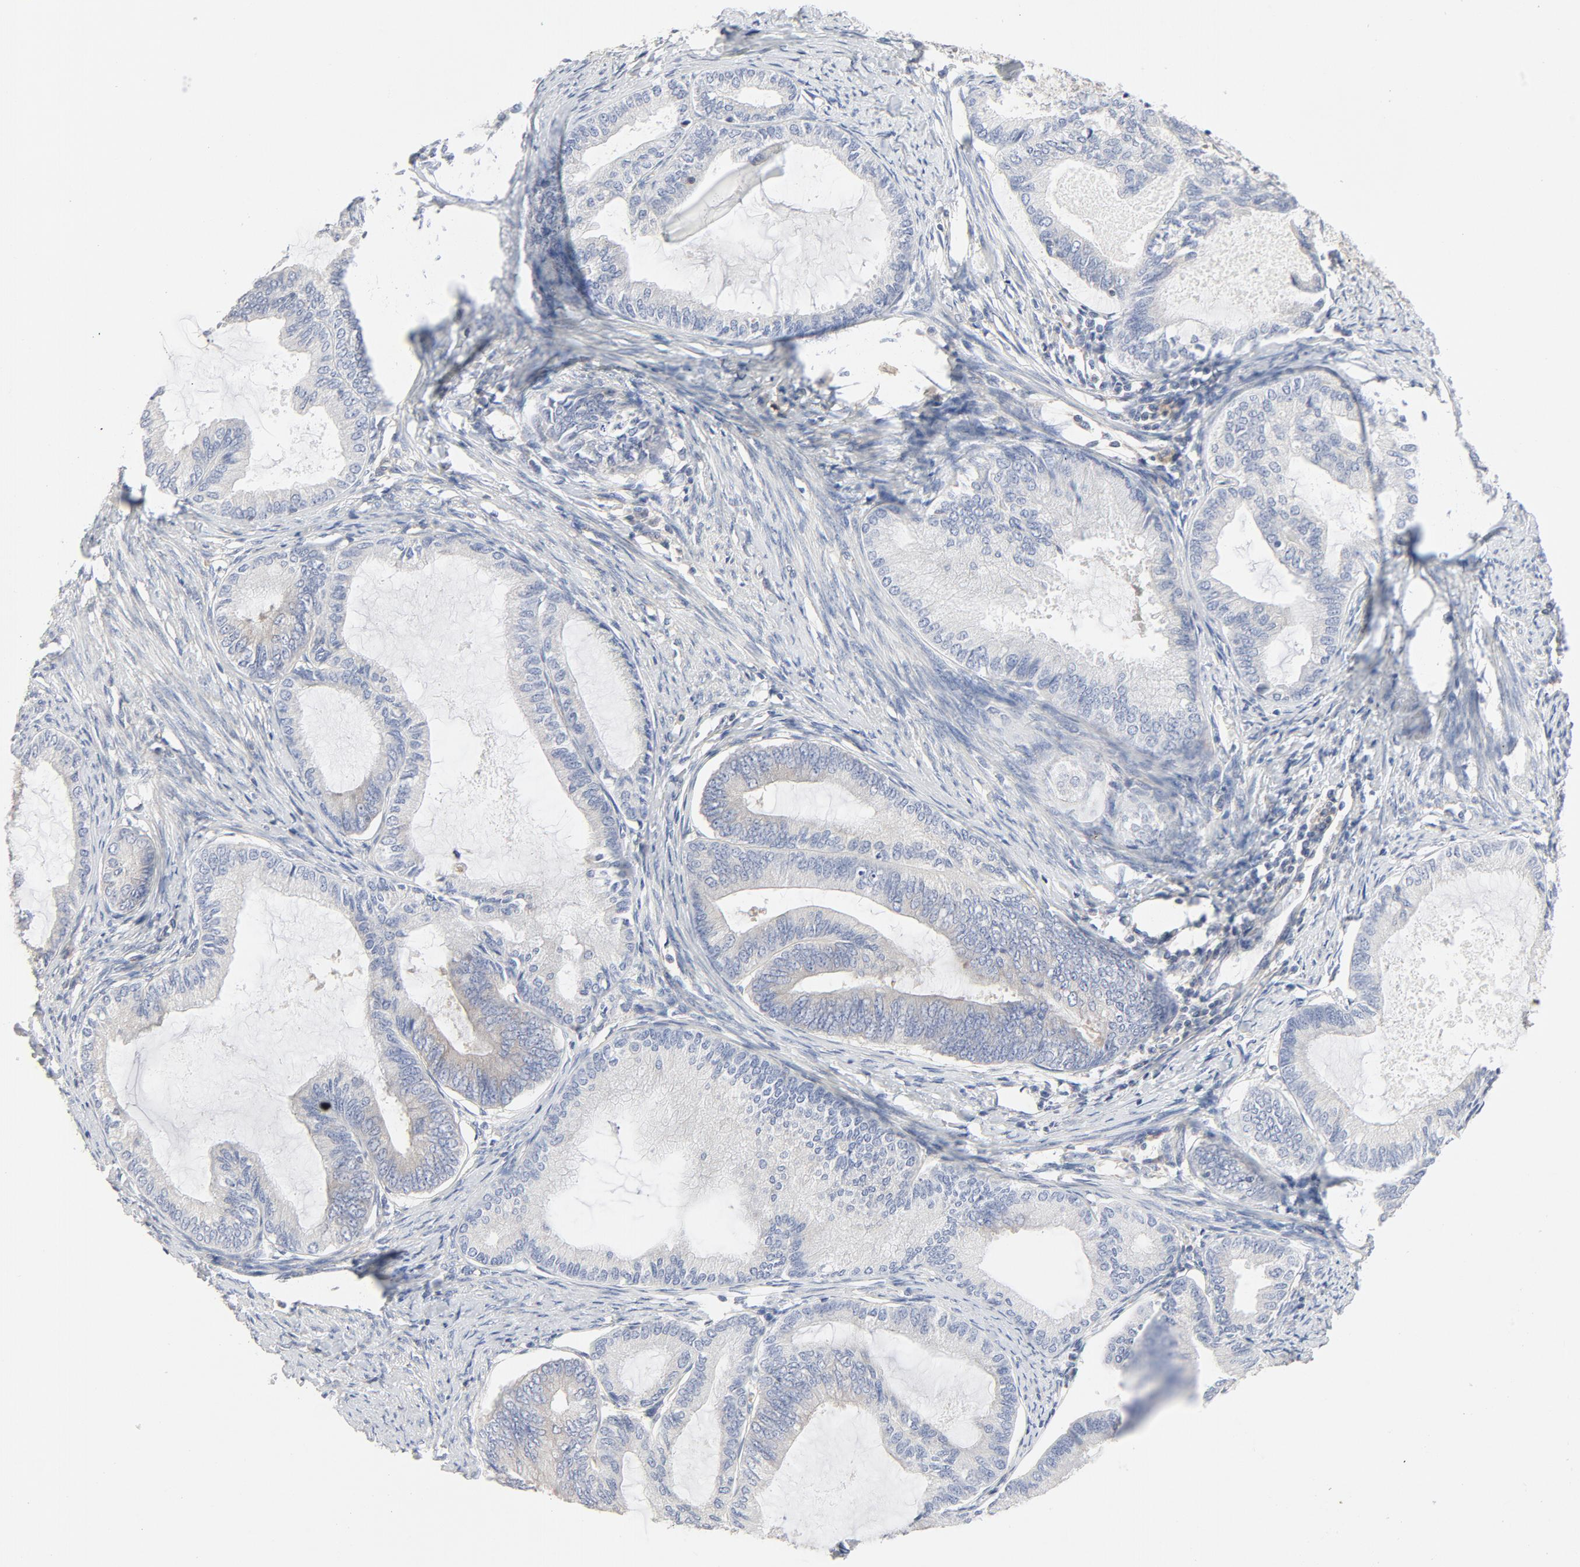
{"staining": {"intensity": "weak", "quantity": "<25%", "location": "cytoplasmic/membranous"}, "tissue": "endometrial cancer", "cell_type": "Tumor cells", "image_type": "cancer", "snomed": [{"axis": "morphology", "description": "Adenocarcinoma, NOS"}, {"axis": "topography", "description": "Endometrium"}], "caption": "A histopathology image of adenocarcinoma (endometrial) stained for a protein demonstrates no brown staining in tumor cells.", "gene": "RABEP1", "patient": {"sex": "female", "age": 86}}